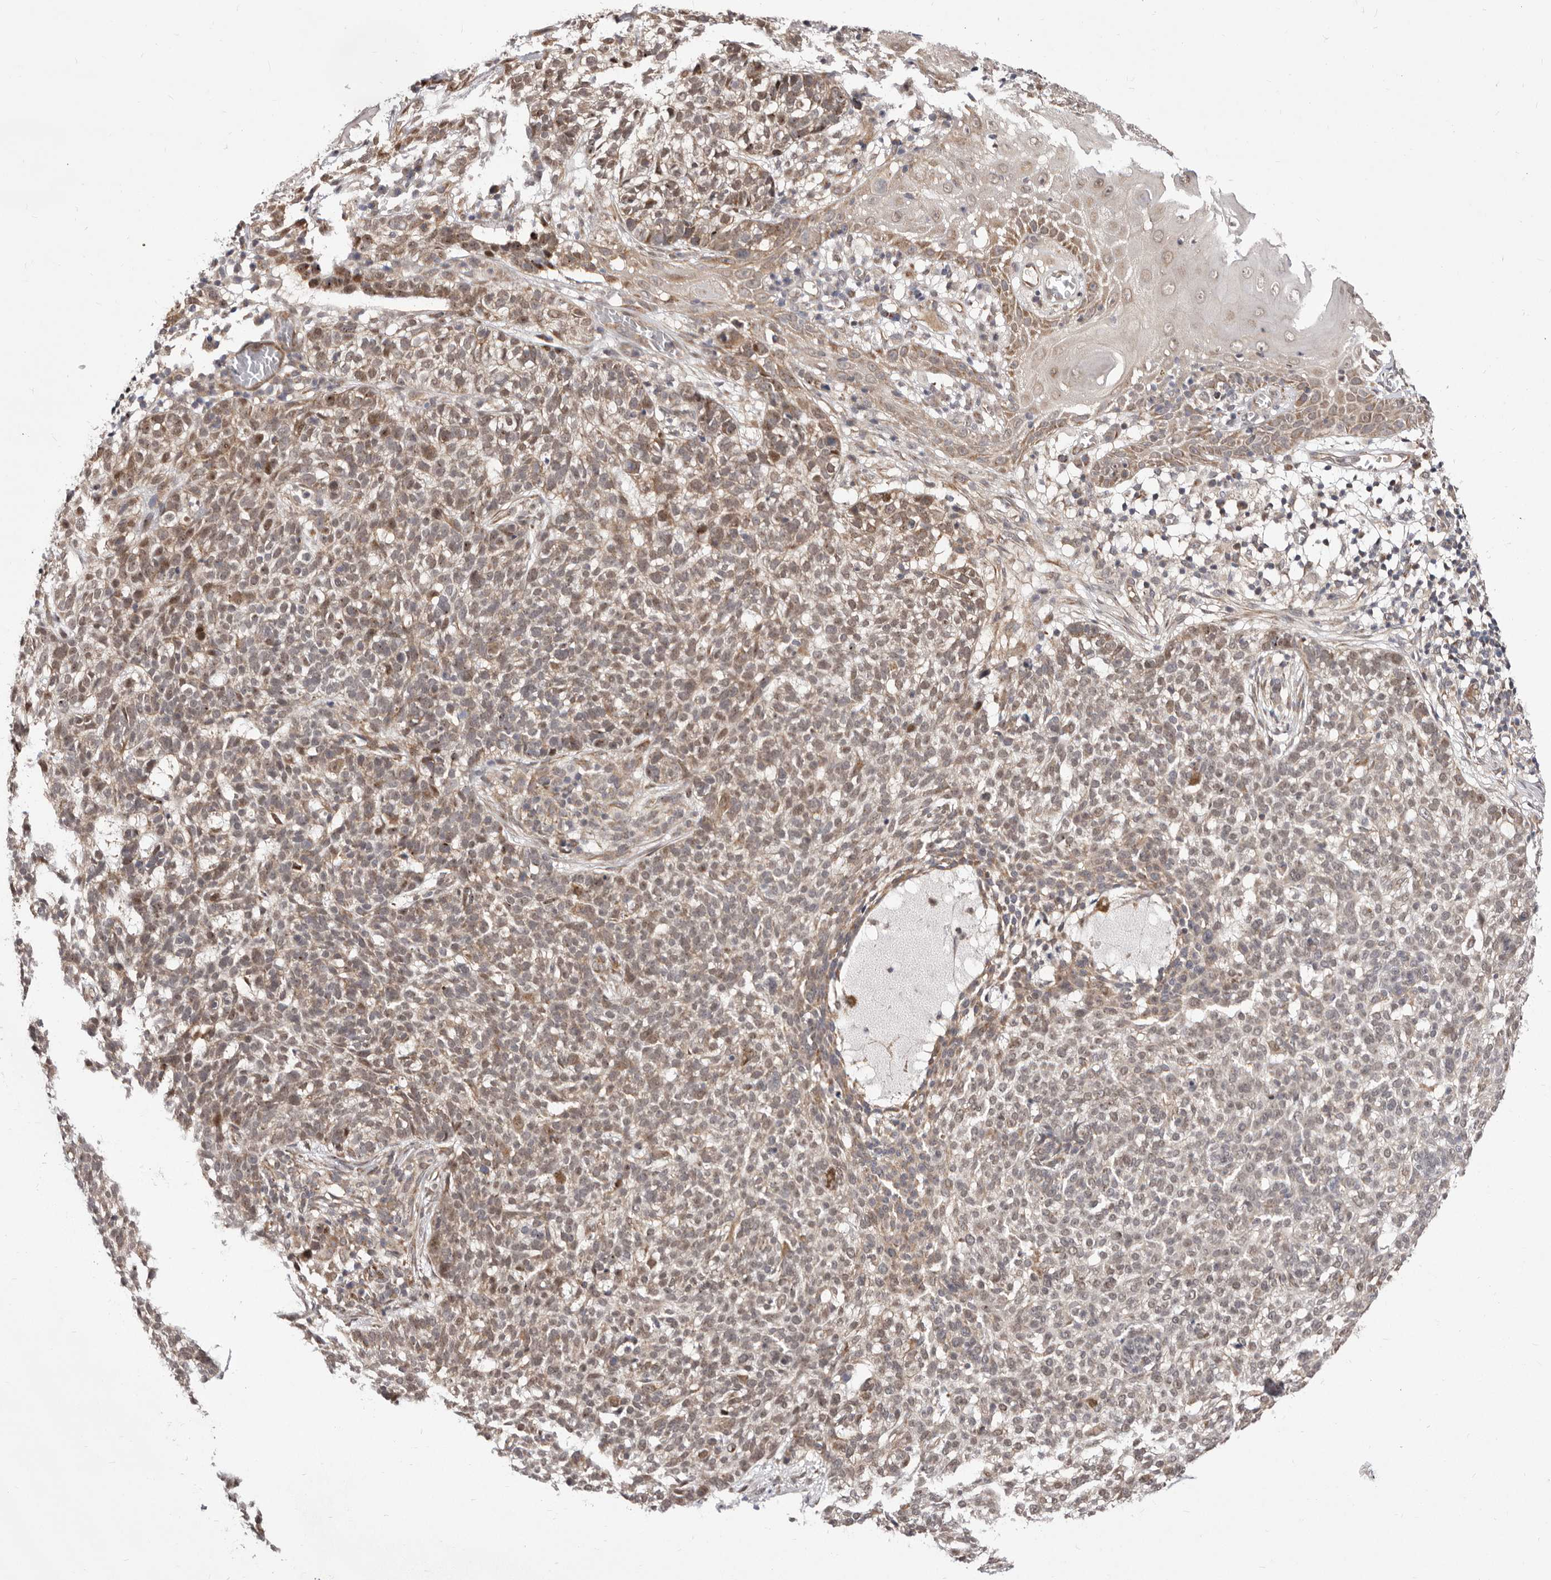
{"staining": {"intensity": "weak", "quantity": ">75%", "location": "cytoplasmic/membranous,nuclear"}, "tissue": "skin cancer", "cell_type": "Tumor cells", "image_type": "cancer", "snomed": [{"axis": "morphology", "description": "Basal cell carcinoma"}, {"axis": "topography", "description": "Skin"}], "caption": "Human skin basal cell carcinoma stained with a brown dye displays weak cytoplasmic/membranous and nuclear positive staining in approximately >75% of tumor cells.", "gene": "GLRX3", "patient": {"sex": "male", "age": 85}}